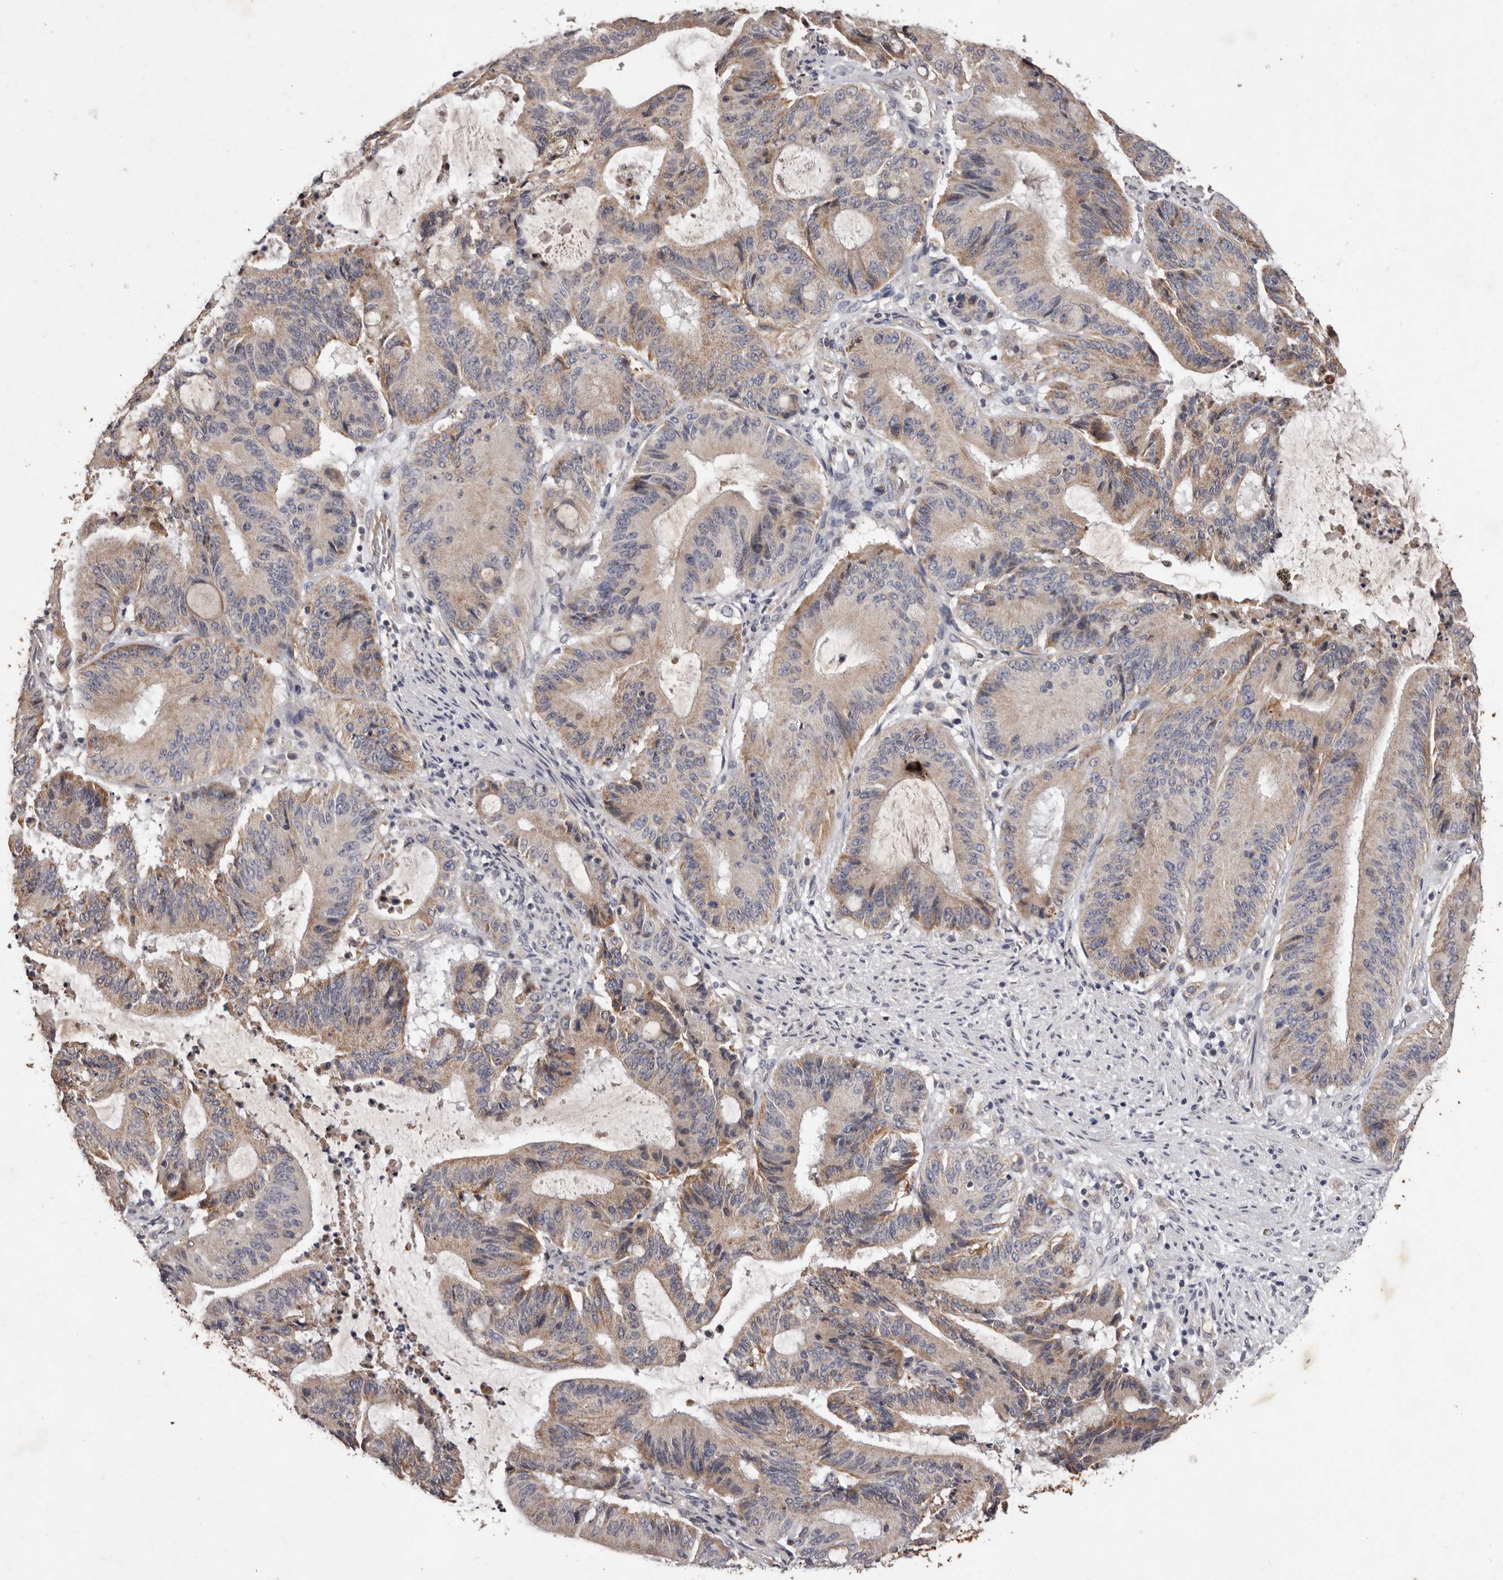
{"staining": {"intensity": "moderate", "quantity": "<25%", "location": "cytoplasmic/membranous"}, "tissue": "liver cancer", "cell_type": "Tumor cells", "image_type": "cancer", "snomed": [{"axis": "morphology", "description": "Normal tissue, NOS"}, {"axis": "morphology", "description": "Cholangiocarcinoma"}, {"axis": "topography", "description": "Liver"}, {"axis": "topography", "description": "Peripheral nerve tissue"}], "caption": "A brown stain shows moderate cytoplasmic/membranous positivity of a protein in human liver cancer (cholangiocarcinoma) tumor cells.", "gene": "CXCL14", "patient": {"sex": "female", "age": 73}}